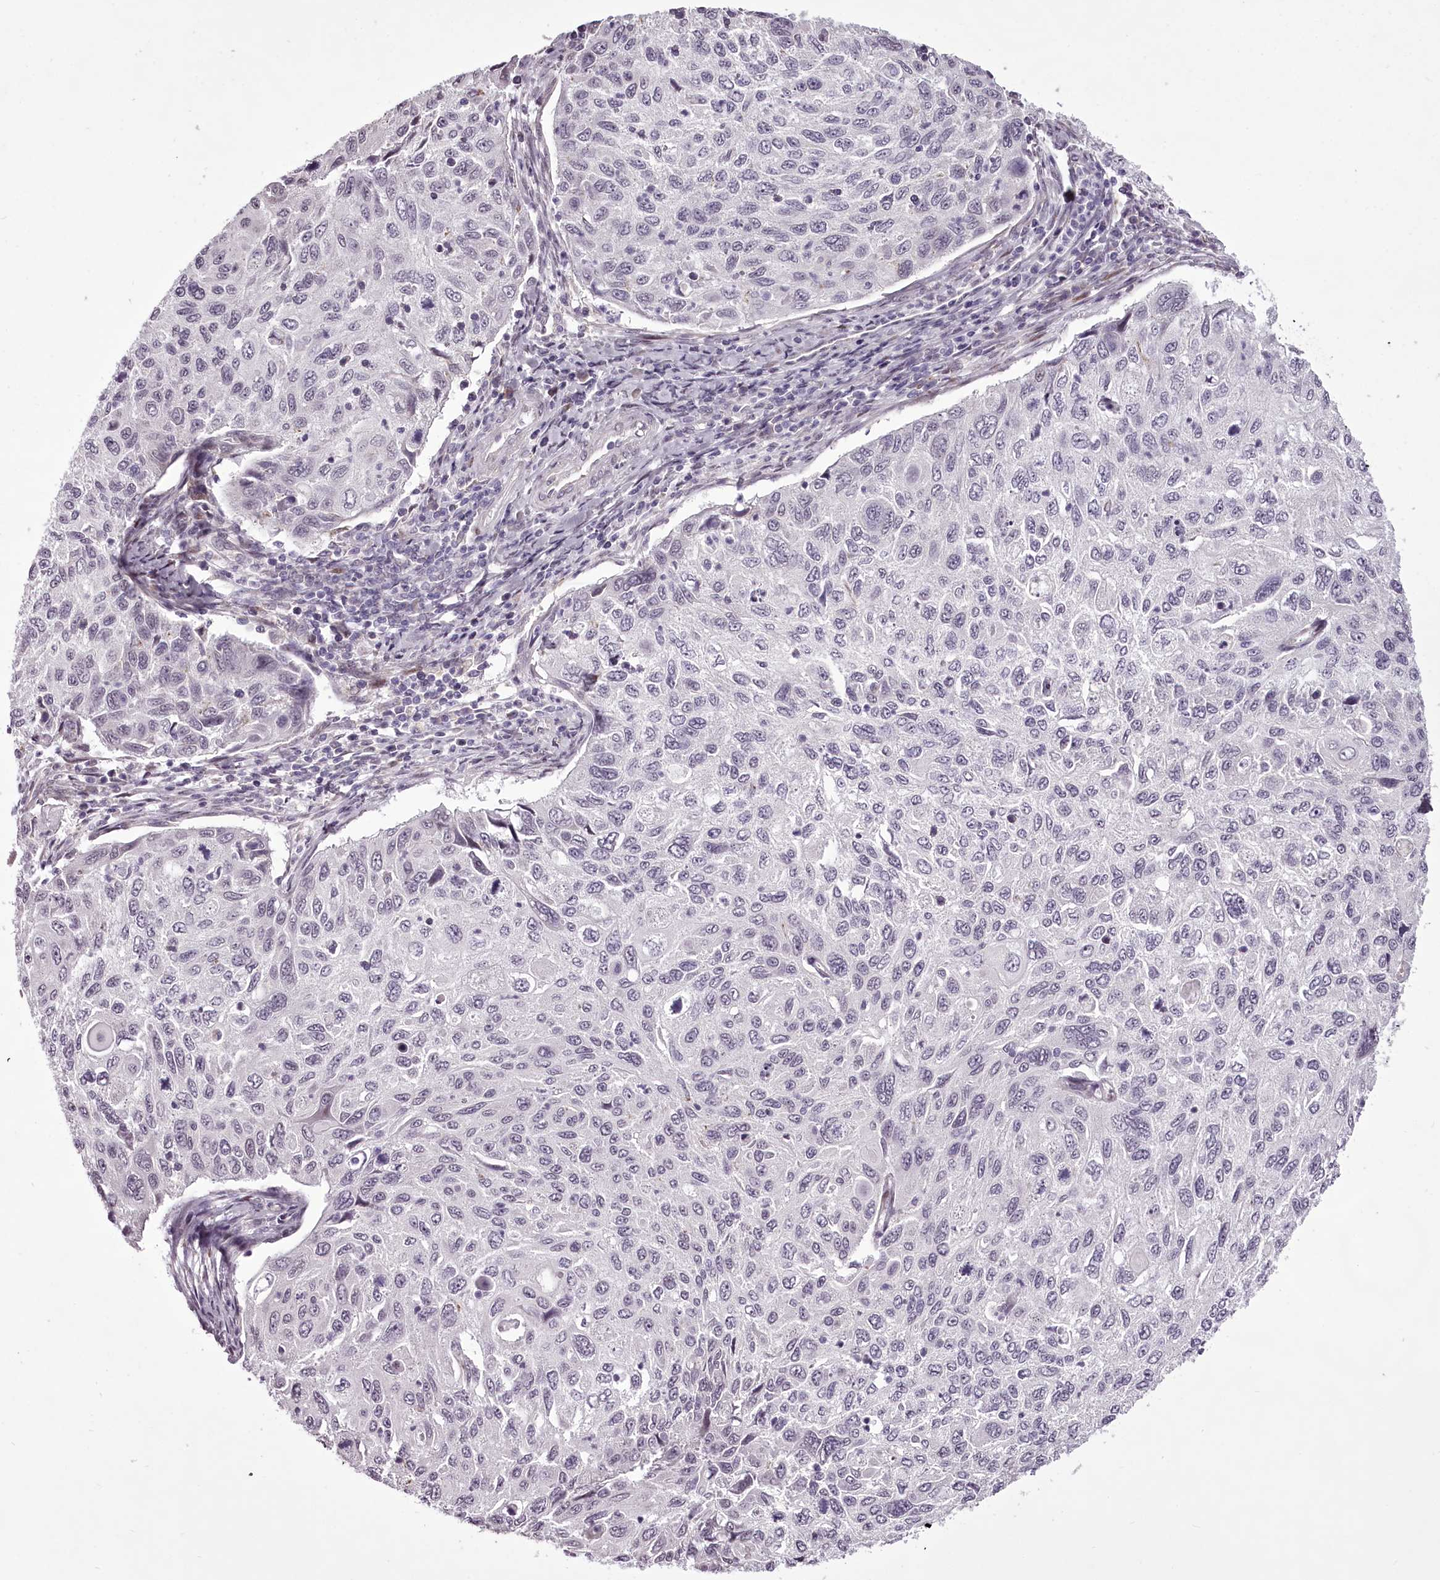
{"staining": {"intensity": "negative", "quantity": "none", "location": "none"}, "tissue": "cervical cancer", "cell_type": "Tumor cells", "image_type": "cancer", "snomed": [{"axis": "morphology", "description": "Squamous cell carcinoma, NOS"}, {"axis": "topography", "description": "Cervix"}], "caption": "This is a micrograph of immunohistochemistry staining of cervical cancer, which shows no expression in tumor cells. (DAB IHC visualized using brightfield microscopy, high magnification).", "gene": "C1orf56", "patient": {"sex": "female", "age": 70}}